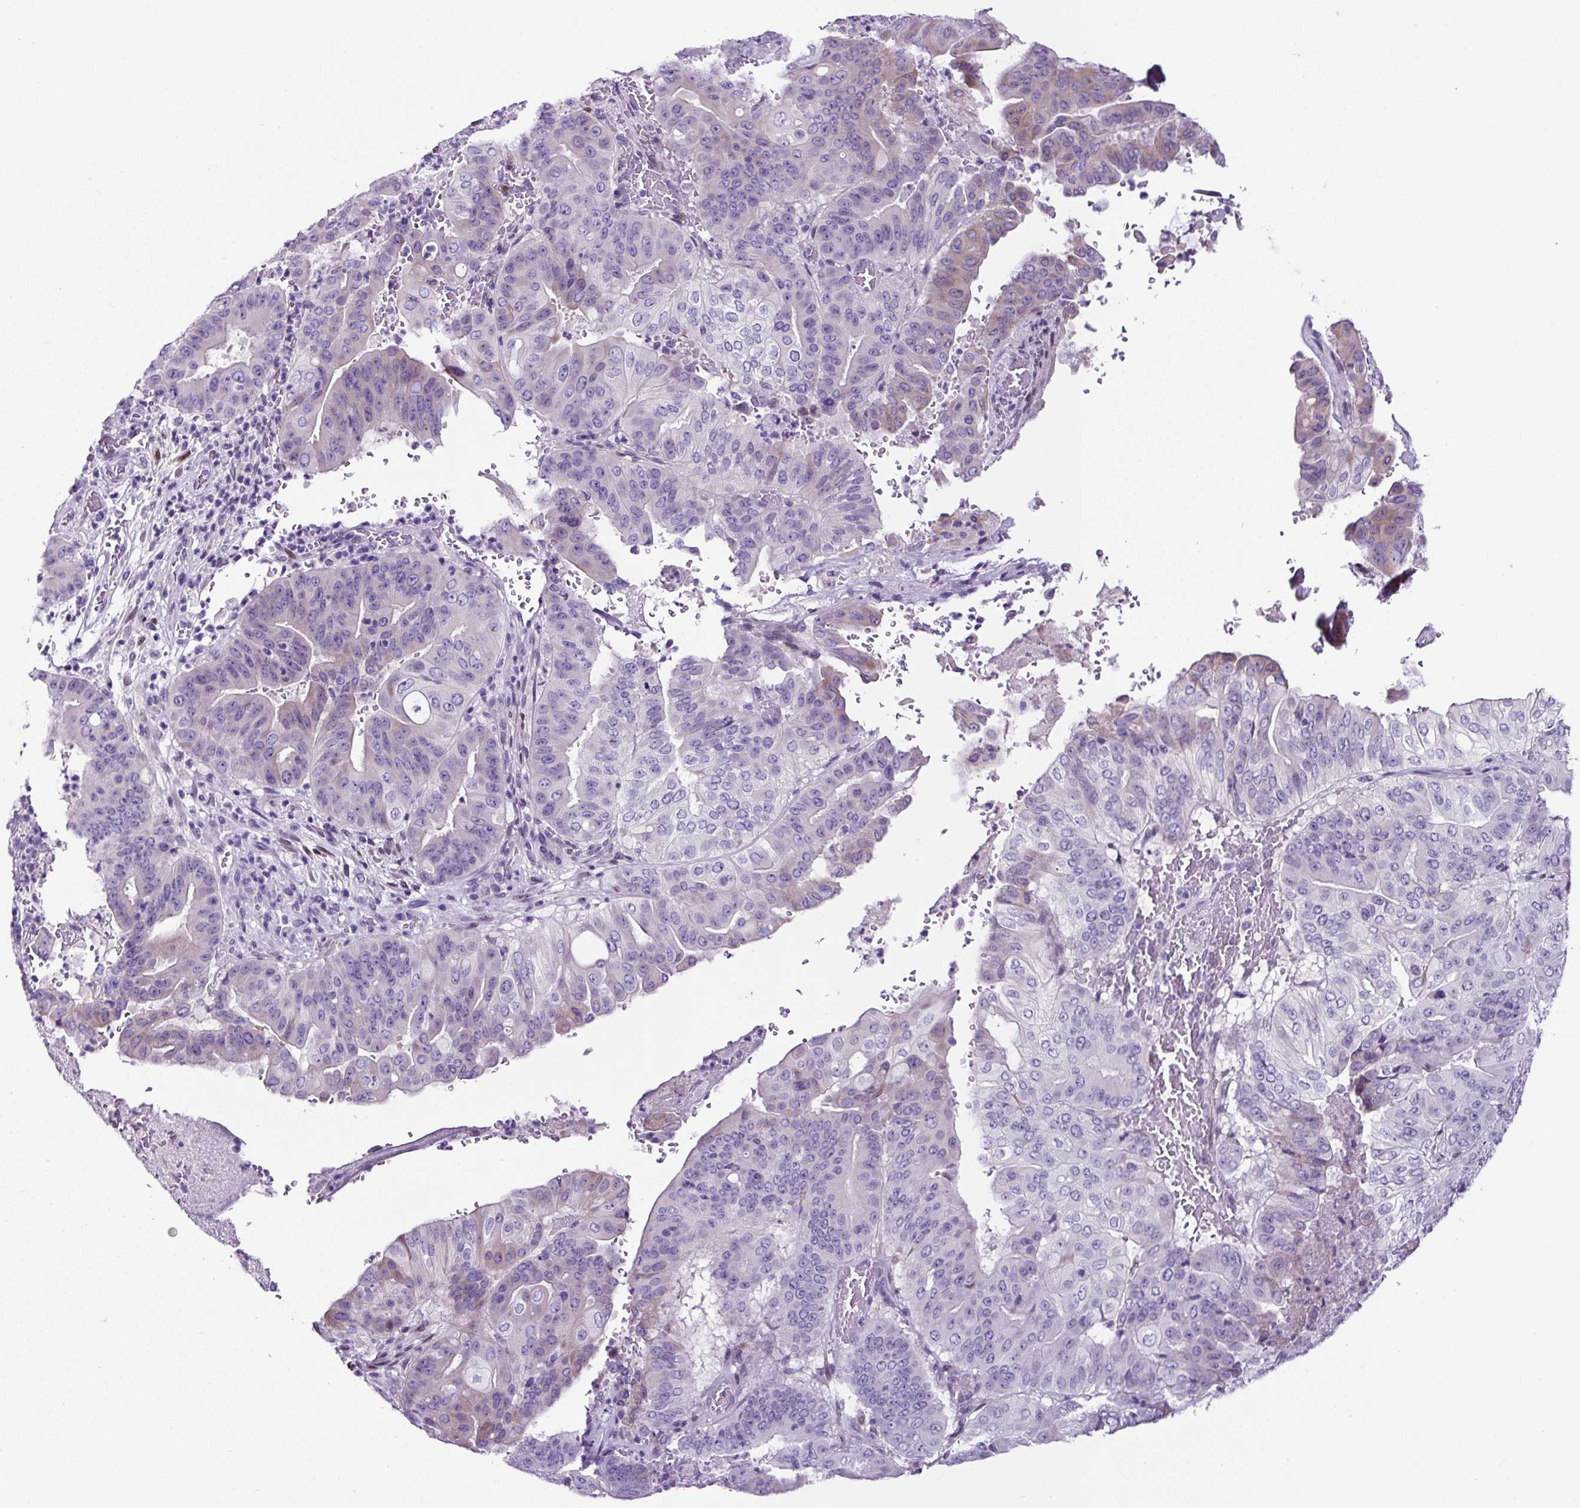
{"staining": {"intensity": "negative", "quantity": "none", "location": "none"}, "tissue": "pancreatic cancer", "cell_type": "Tumor cells", "image_type": "cancer", "snomed": [{"axis": "morphology", "description": "Adenocarcinoma, NOS"}, {"axis": "topography", "description": "Pancreas"}], "caption": "Pancreatic cancer (adenocarcinoma) was stained to show a protein in brown. There is no significant positivity in tumor cells.", "gene": "SP8", "patient": {"sex": "female", "age": 77}}